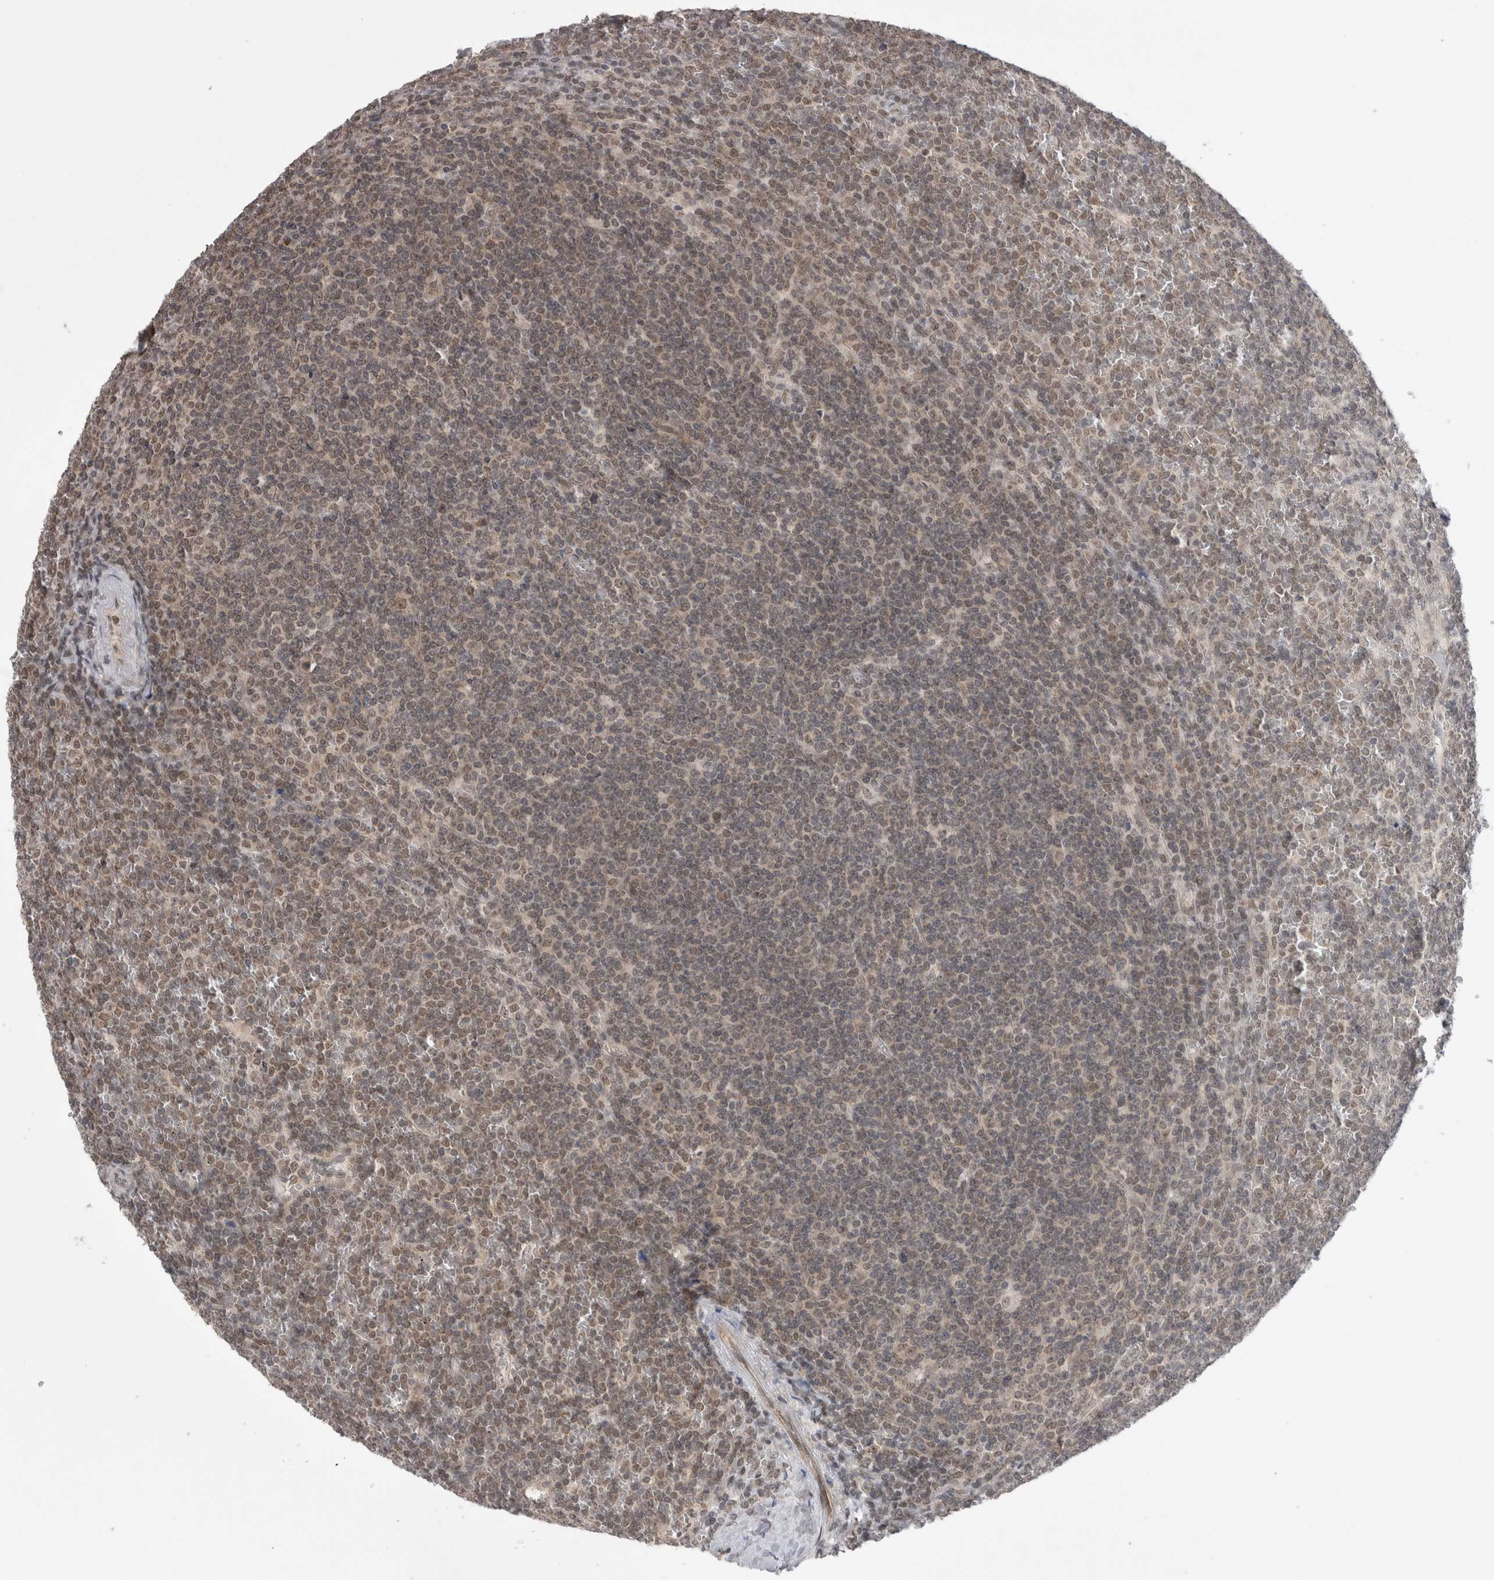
{"staining": {"intensity": "weak", "quantity": "25%-75%", "location": "nuclear"}, "tissue": "lymphoma", "cell_type": "Tumor cells", "image_type": "cancer", "snomed": [{"axis": "morphology", "description": "Malignant lymphoma, non-Hodgkin's type, Low grade"}, {"axis": "topography", "description": "Spleen"}], "caption": "Immunohistochemistry (IHC) histopathology image of human lymphoma stained for a protein (brown), which displays low levels of weak nuclear staining in approximately 25%-75% of tumor cells.", "gene": "ZNF341", "patient": {"sex": "female", "age": 19}}